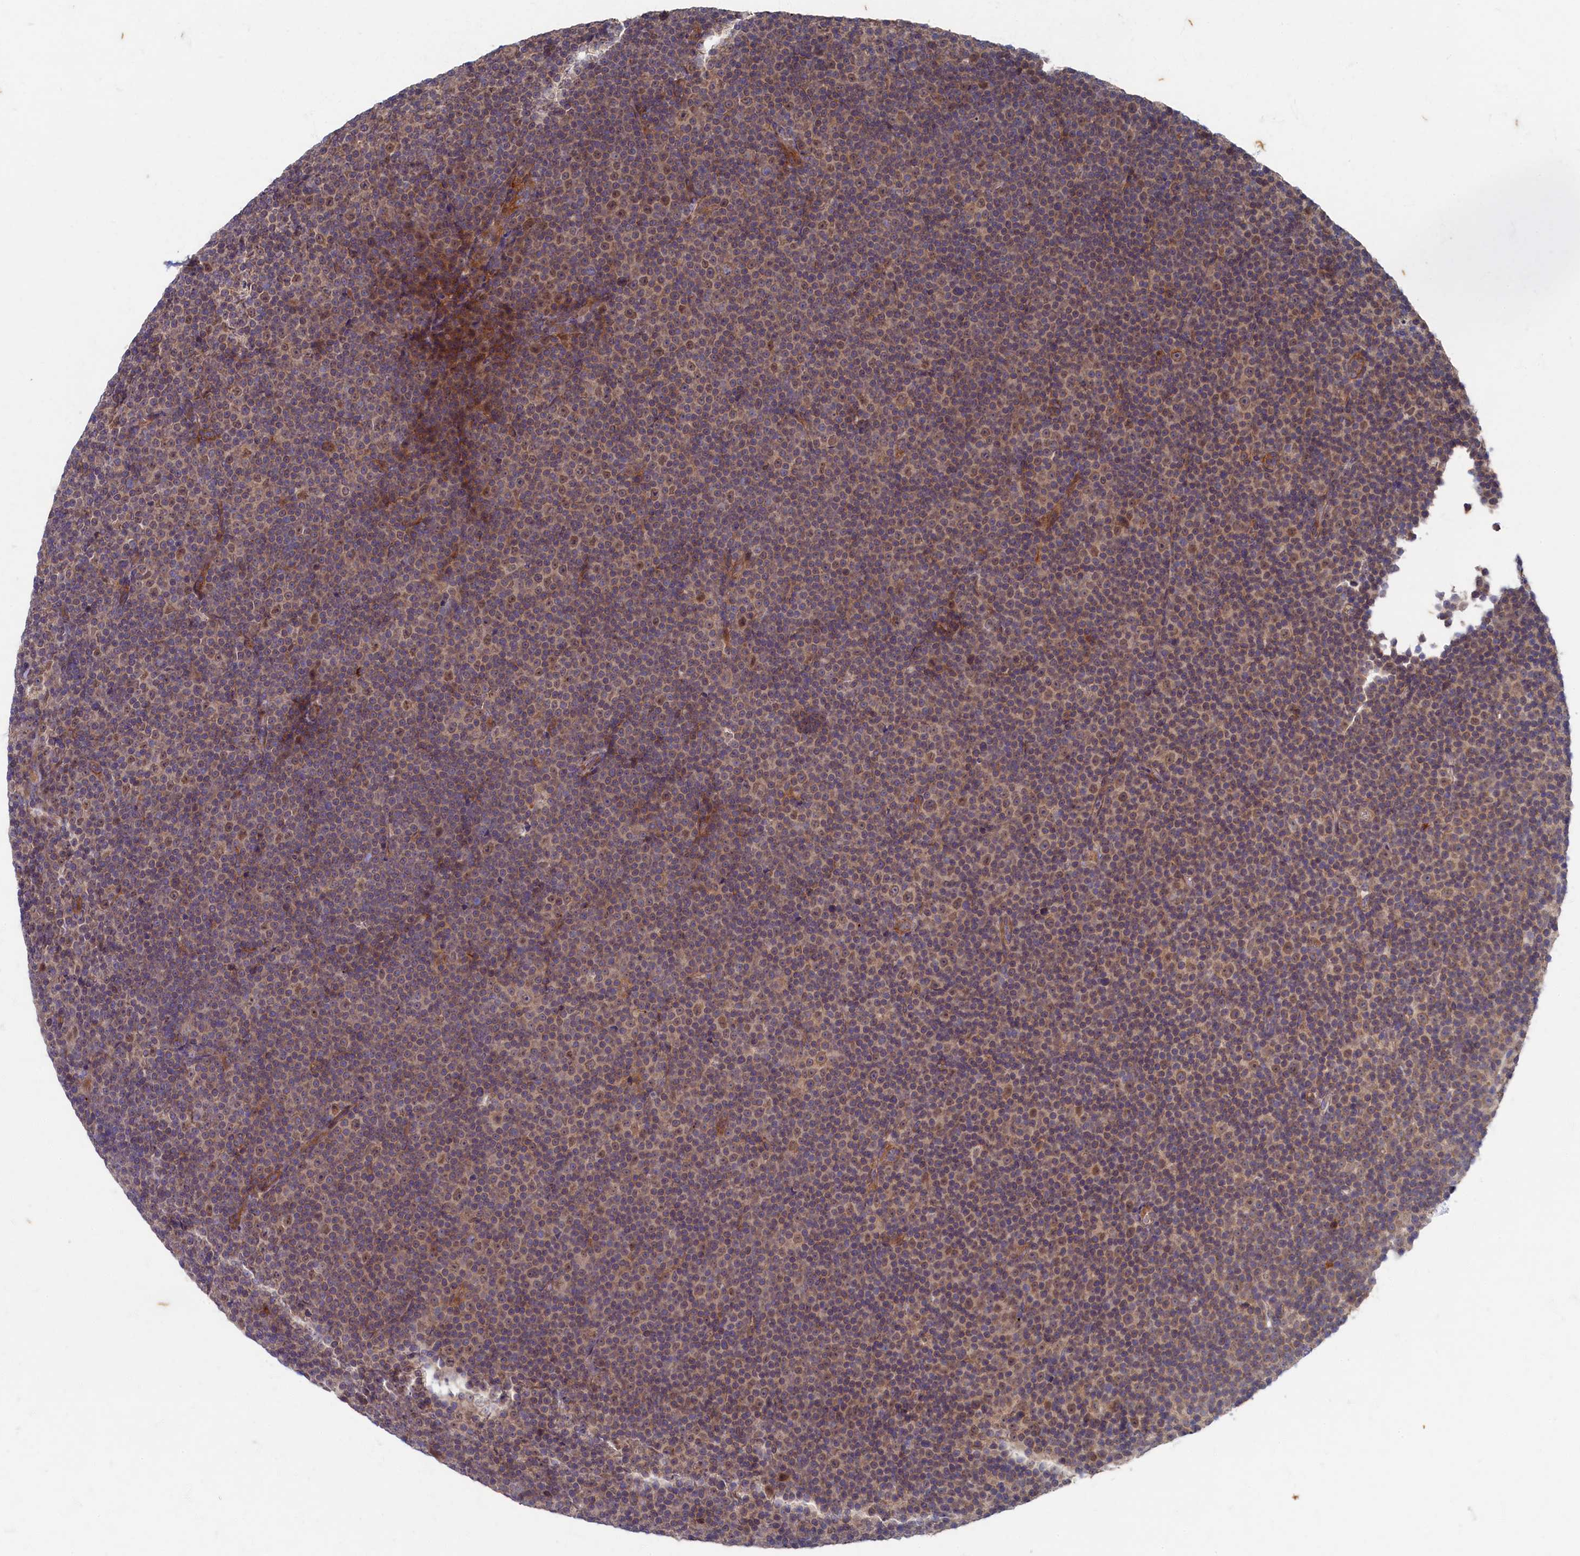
{"staining": {"intensity": "weak", "quantity": "25%-75%", "location": "cytoplasmic/membranous,nuclear"}, "tissue": "lymphoma", "cell_type": "Tumor cells", "image_type": "cancer", "snomed": [{"axis": "morphology", "description": "Malignant lymphoma, non-Hodgkin's type, Low grade"}, {"axis": "topography", "description": "Lymph node"}], "caption": "IHC photomicrograph of neoplastic tissue: lymphoma stained using immunohistochemistry (IHC) reveals low levels of weak protein expression localized specifically in the cytoplasmic/membranous and nuclear of tumor cells, appearing as a cytoplasmic/membranous and nuclear brown color.", "gene": "WDR59", "patient": {"sex": "female", "age": 67}}